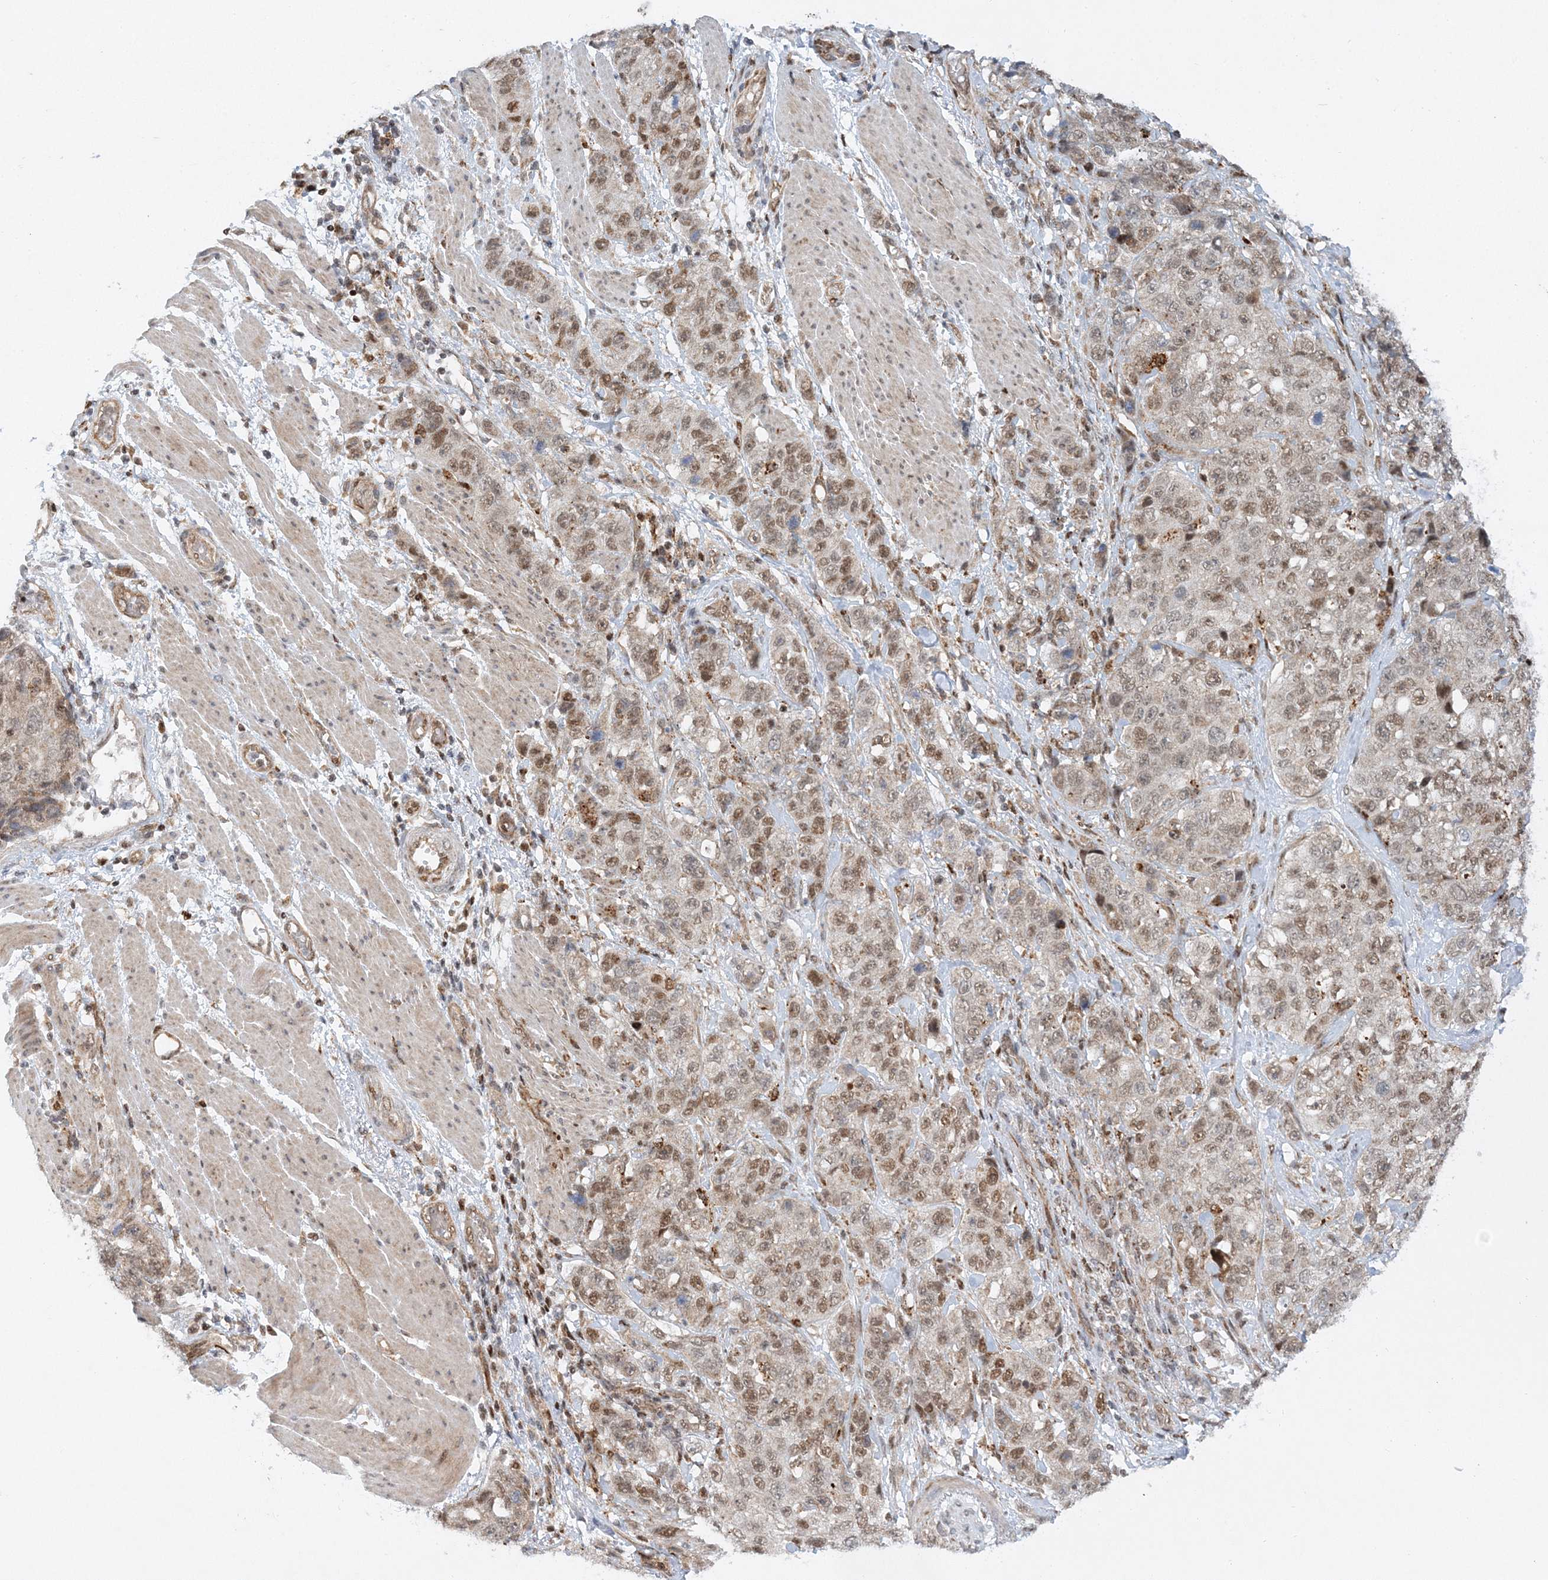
{"staining": {"intensity": "moderate", "quantity": ">75%", "location": "cytoplasmic/membranous,nuclear"}, "tissue": "stomach cancer", "cell_type": "Tumor cells", "image_type": "cancer", "snomed": [{"axis": "morphology", "description": "Adenocarcinoma, NOS"}, {"axis": "topography", "description": "Stomach"}], "caption": "An immunohistochemistry (IHC) image of neoplastic tissue is shown. Protein staining in brown labels moderate cytoplasmic/membranous and nuclear positivity in stomach adenocarcinoma within tumor cells. Using DAB (brown) and hematoxylin (blue) stains, captured at high magnification using brightfield microscopy.", "gene": "RAB11FIP2", "patient": {"sex": "male", "age": 48}}